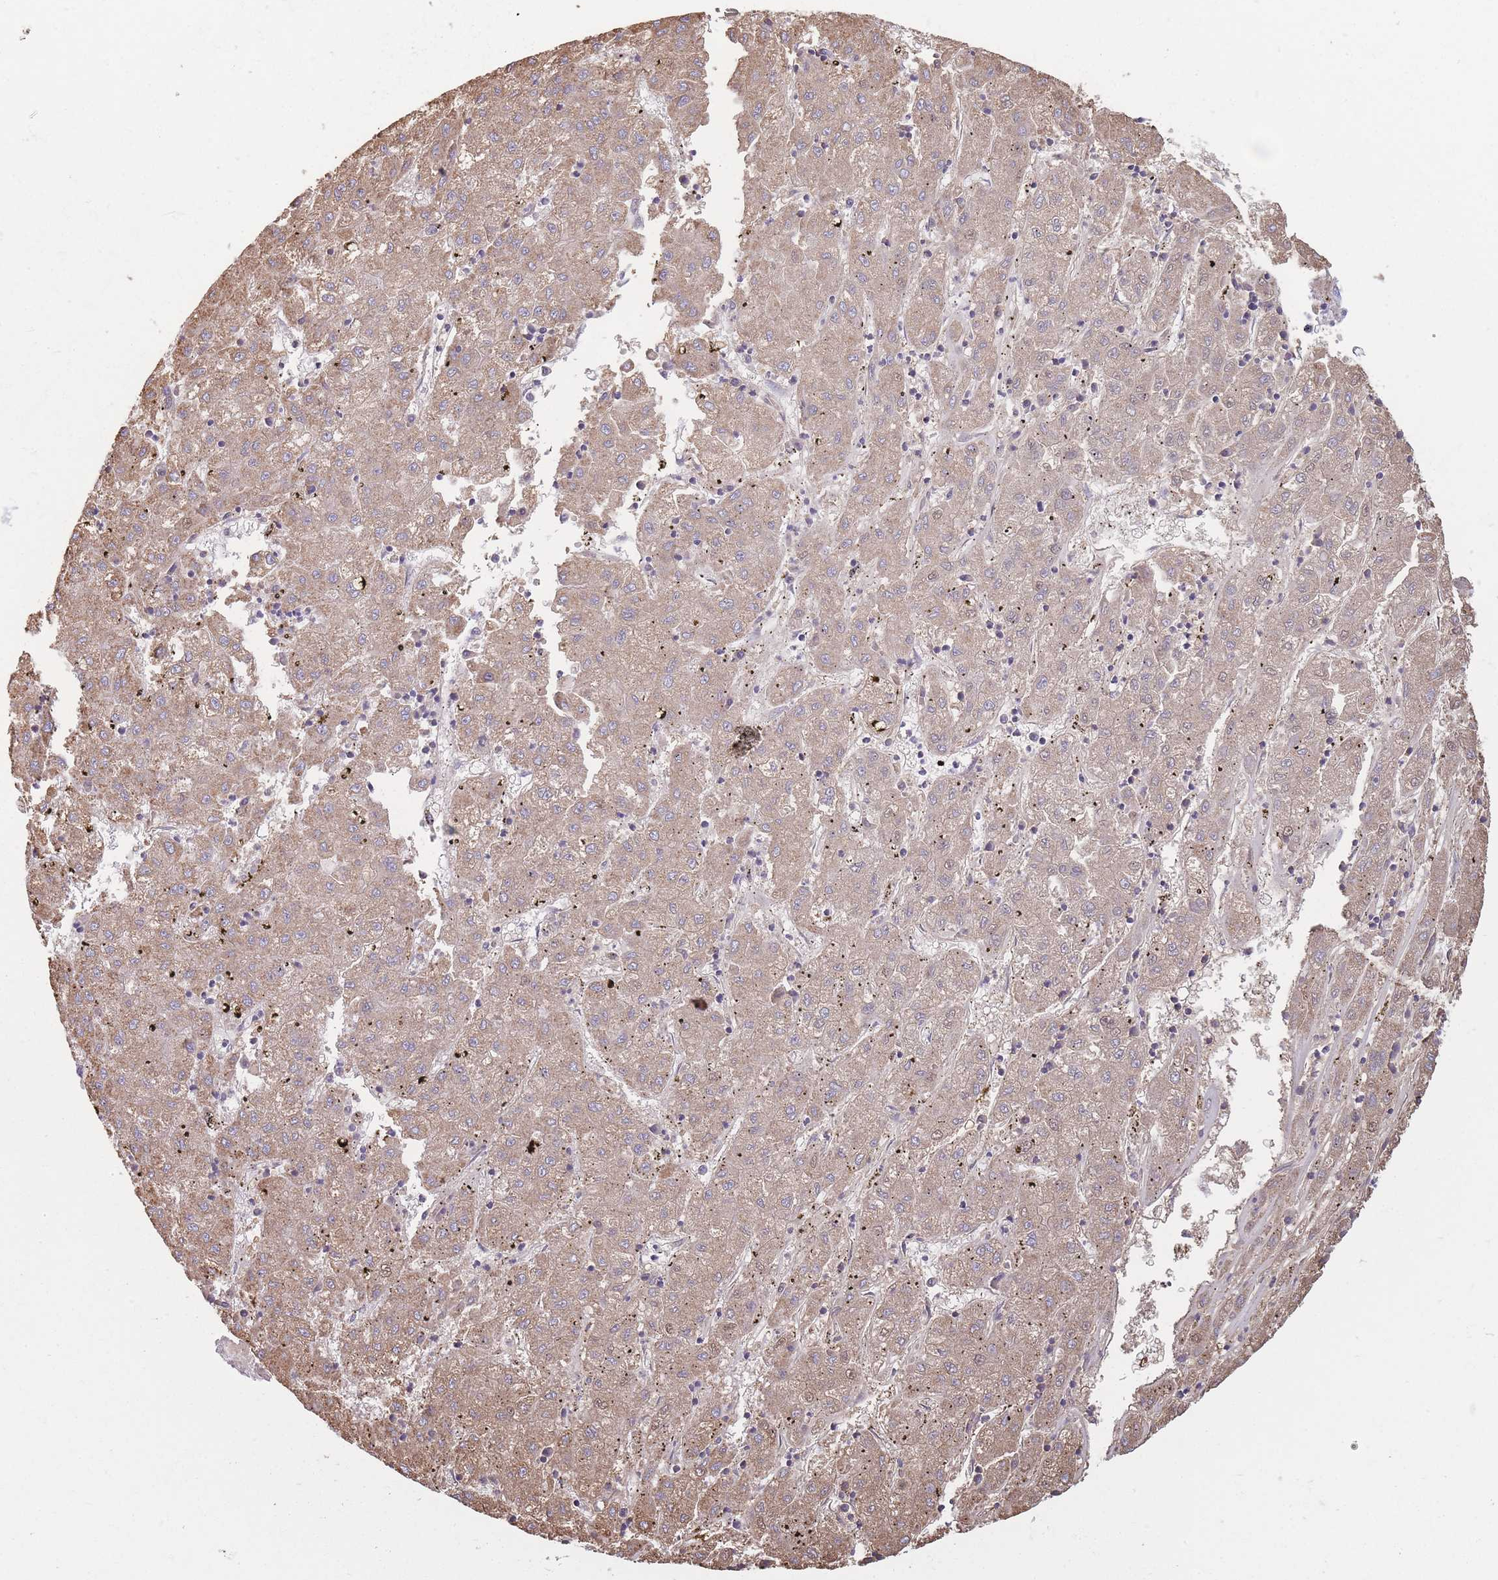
{"staining": {"intensity": "moderate", "quantity": ">75%", "location": "cytoplasmic/membranous"}, "tissue": "liver cancer", "cell_type": "Tumor cells", "image_type": "cancer", "snomed": [{"axis": "morphology", "description": "Carcinoma, Hepatocellular, NOS"}, {"axis": "topography", "description": "Liver"}], "caption": "The image demonstrates staining of hepatocellular carcinoma (liver), revealing moderate cytoplasmic/membranous protein expression (brown color) within tumor cells. Immunohistochemistry (ihc) stains the protein of interest in brown and the nuclei are stained blue.", "gene": "KIF16B", "patient": {"sex": "male", "age": 72}}